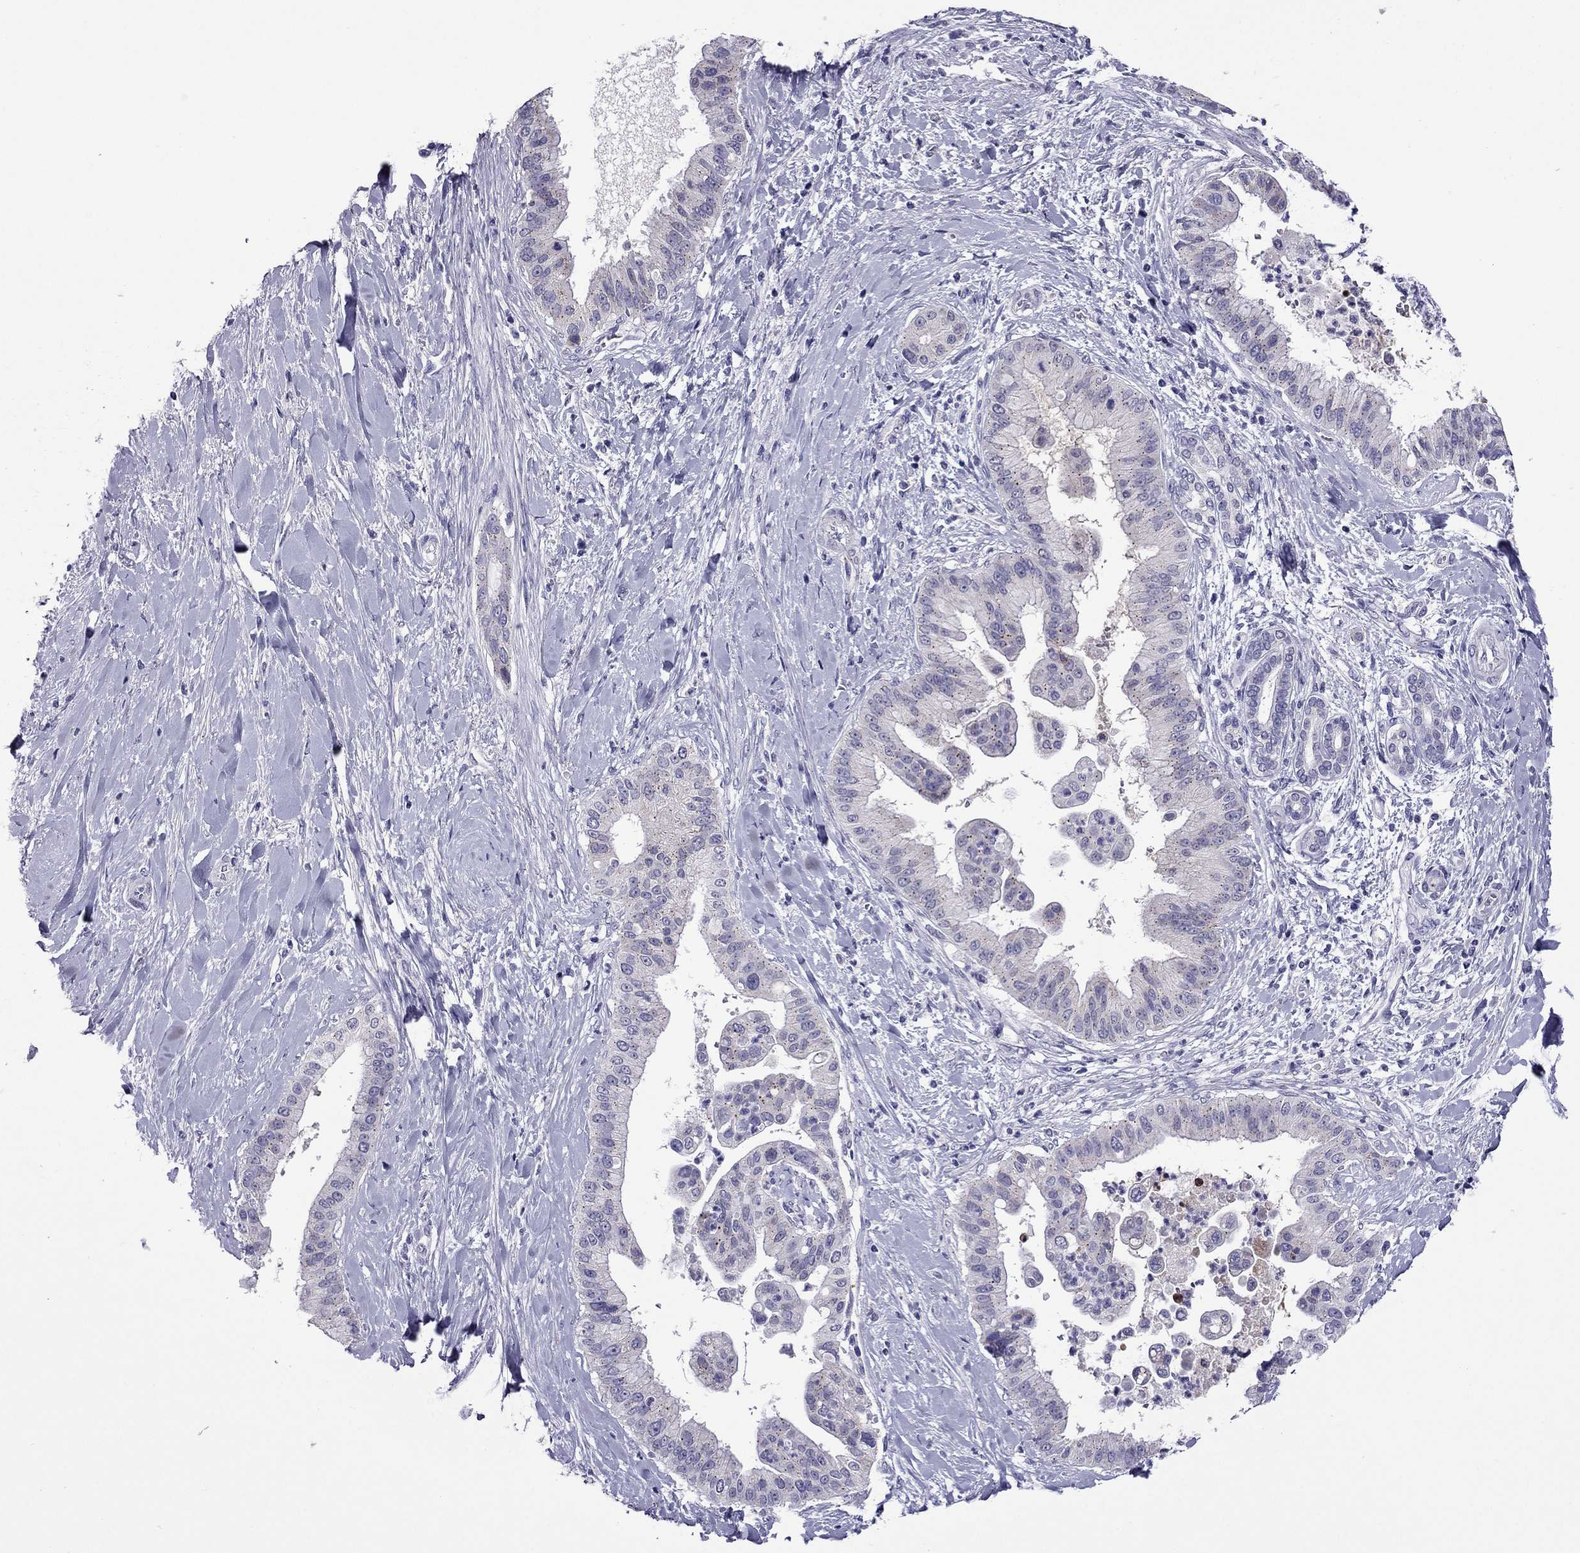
{"staining": {"intensity": "negative", "quantity": "none", "location": "none"}, "tissue": "liver cancer", "cell_type": "Tumor cells", "image_type": "cancer", "snomed": [{"axis": "morphology", "description": "Cholangiocarcinoma"}, {"axis": "topography", "description": "Liver"}], "caption": "The photomicrograph demonstrates no significant staining in tumor cells of liver cancer.", "gene": "MYBPH", "patient": {"sex": "female", "age": 54}}